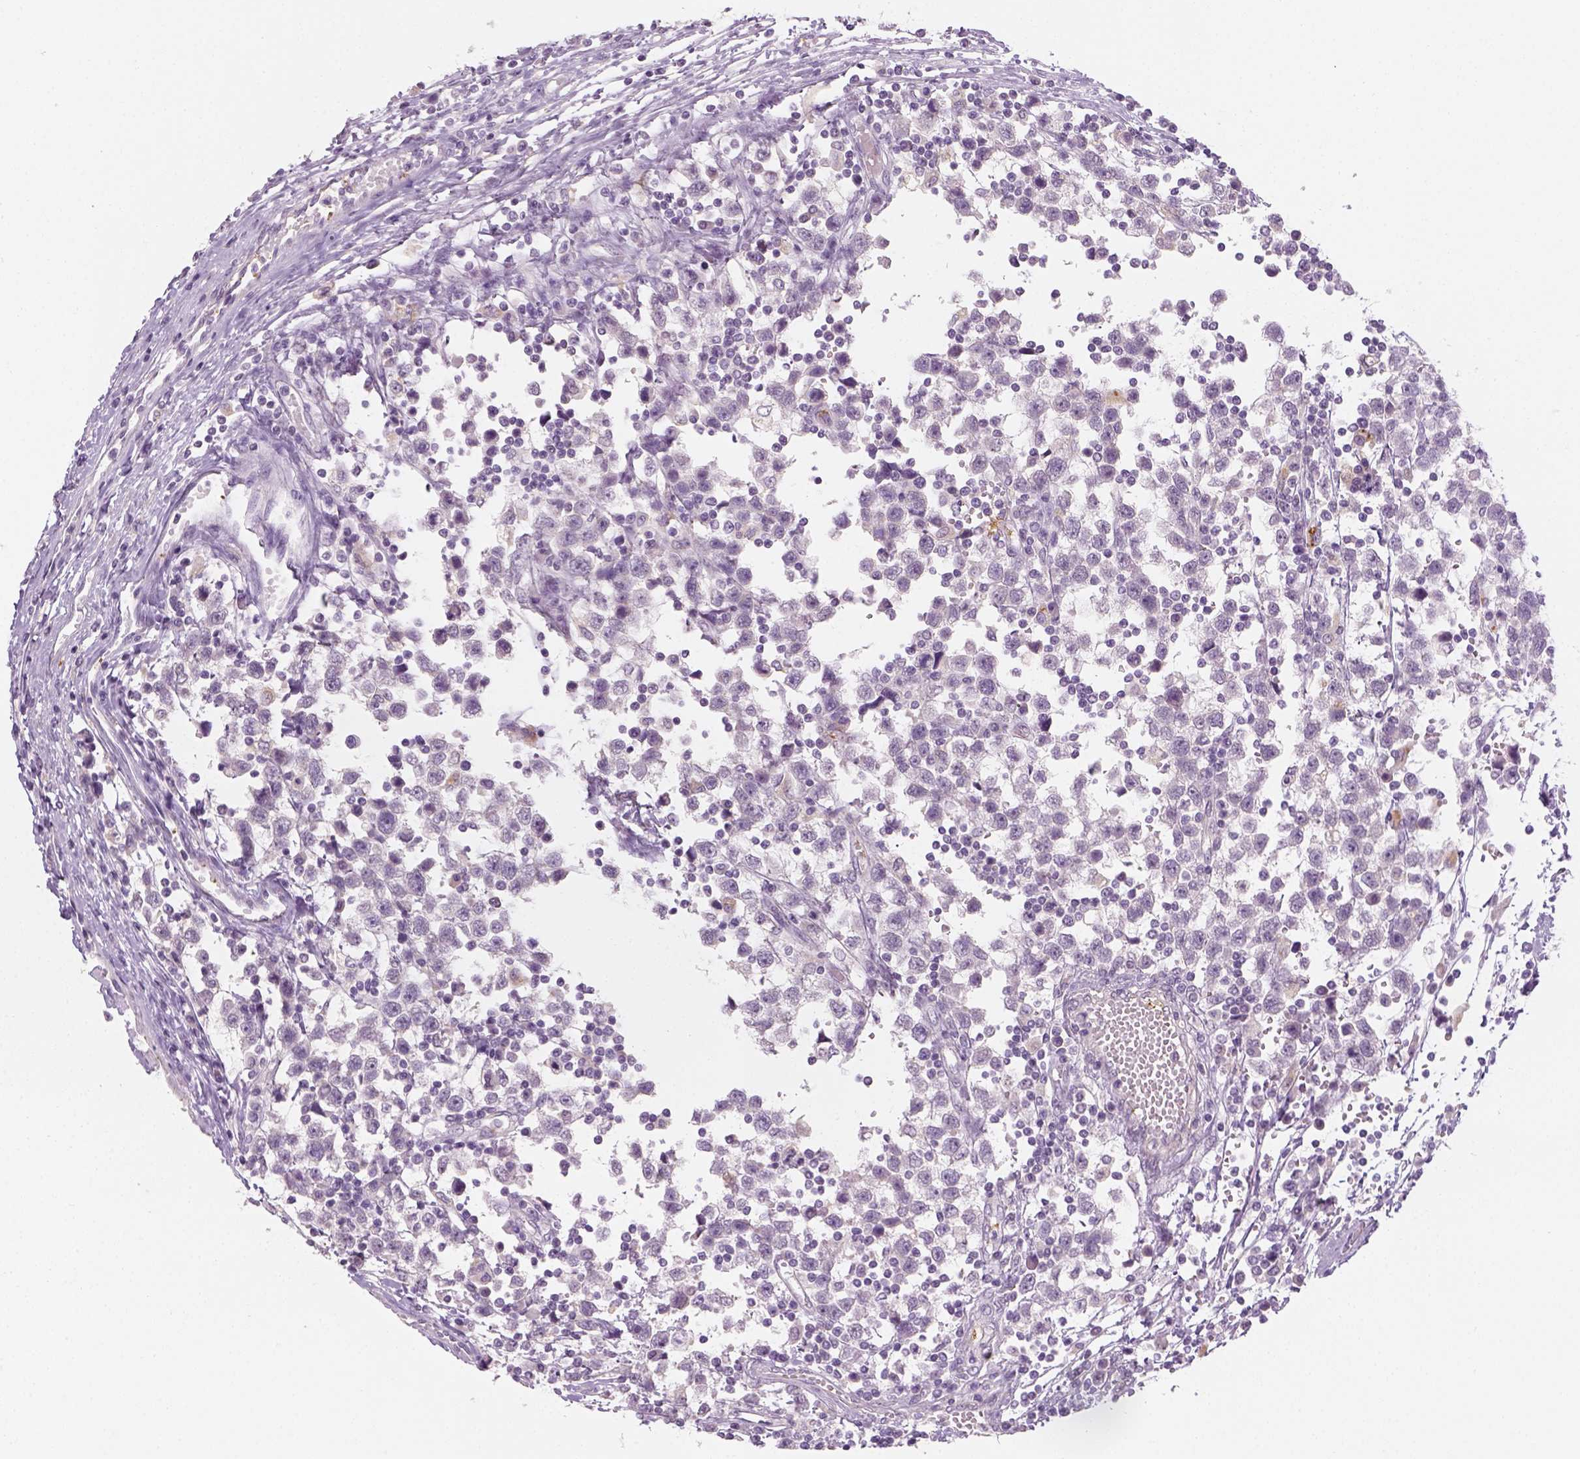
{"staining": {"intensity": "negative", "quantity": "none", "location": "none"}, "tissue": "testis cancer", "cell_type": "Tumor cells", "image_type": "cancer", "snomed": [{"axis": "morphology", "description": "Seminoma, NOS"}, {"axis": "topography", "description": "Testis"}], "caption": "Tumor cells show no significant protein staining in testis cancer (seminoma).", "gene": "FAM163B", "patient": {"sex": "male", "age": 34}}